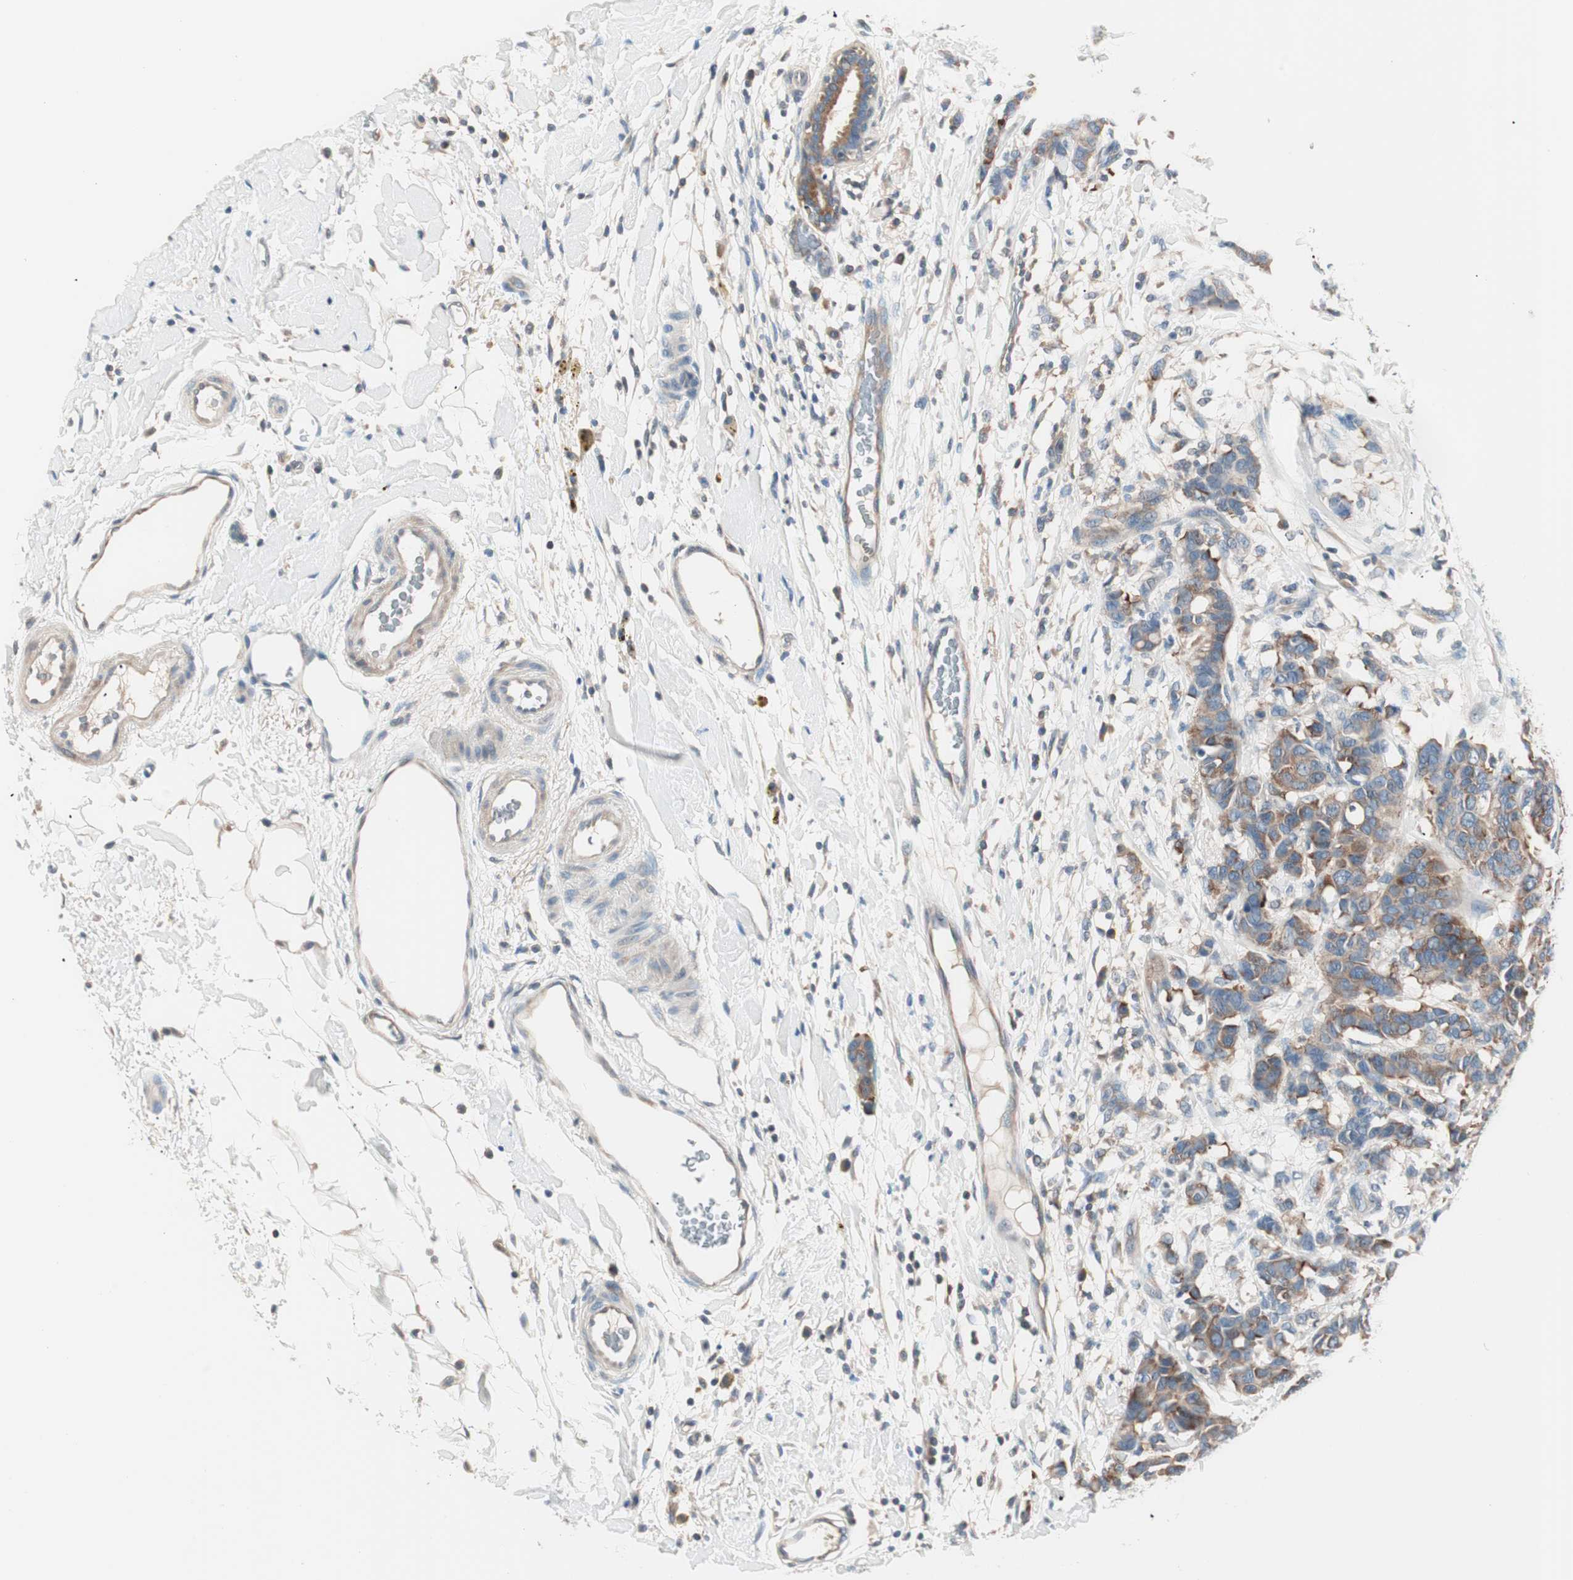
{"staining": {"intensity": "weak", "quantity": "25%-75%", "location": "cytoplasmic/membranous"}, "tissue": "breast cancer", "cell_type": "Tumor cells", "image_type": "cancer", "snomed": [{"axis": "morphology", "description": "Duct carcinoma"}, {"axis": "topography", "description": "Breast"}], "caption": "The image demonstrates a brown stain indicating the presence of a protein in the cytoplasmic/membranous of tumor cells in breast cancer (intraductal carcinoma).", "gene": "RAD54B", "patient": {"sex": "female", "age": 87}}